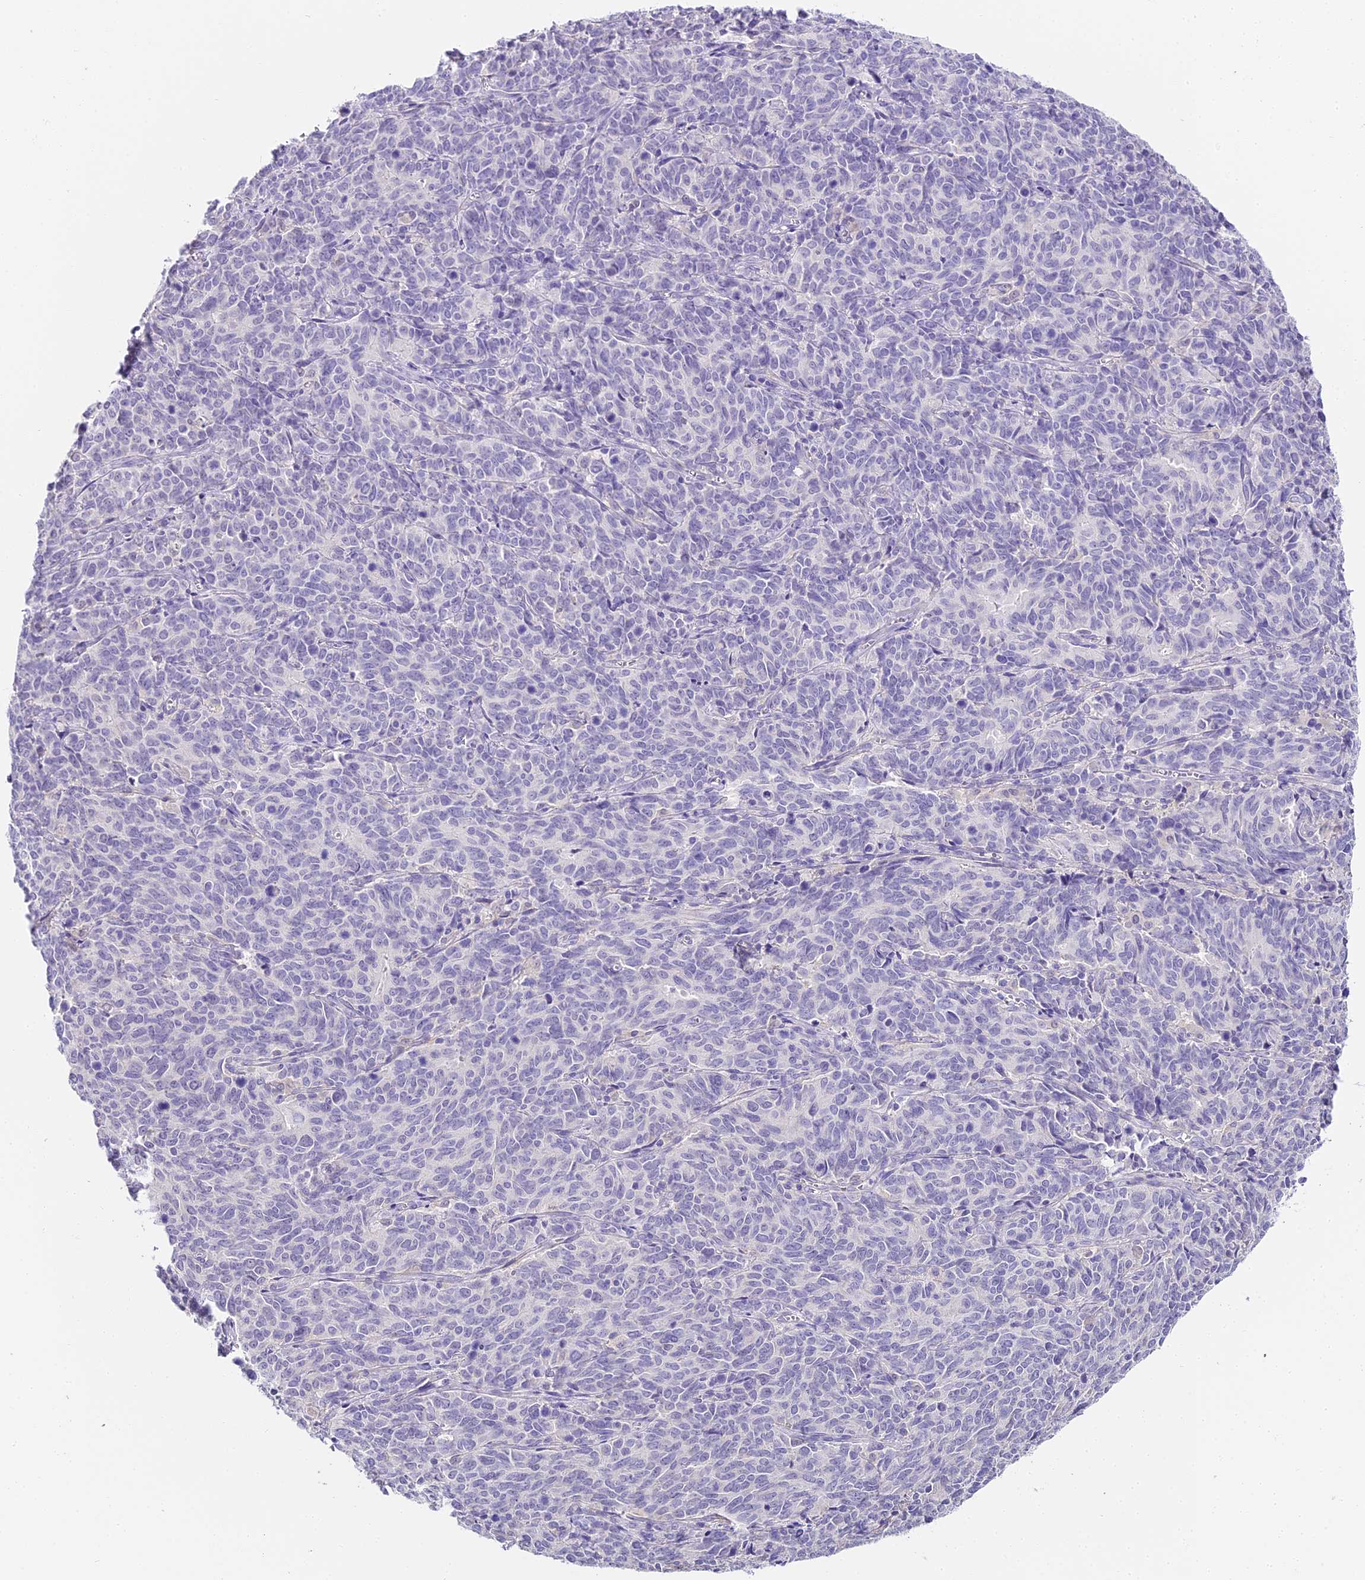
{"staining": {"intensity": "negative", "quantity": "none", "location": "none"}, "tissue": "cervical cancer", "cell_type": "Tumor cells", "image_type": "cancer", "snomed": [{"axis": "morphology", "description": "Squamous cell carcinoma, NOS"}, {"axis": "topography", "description": "Cervix"}], "caption": "A high-resolution histopathology image shows immunohistochemistry (IHC) staining of squamous cell carcinoma (cervical), which reveals no significant staining in tumor cells.", "gene": "ABHD14A-ACY1", "patient": {"sex": "female", "age": 60}}